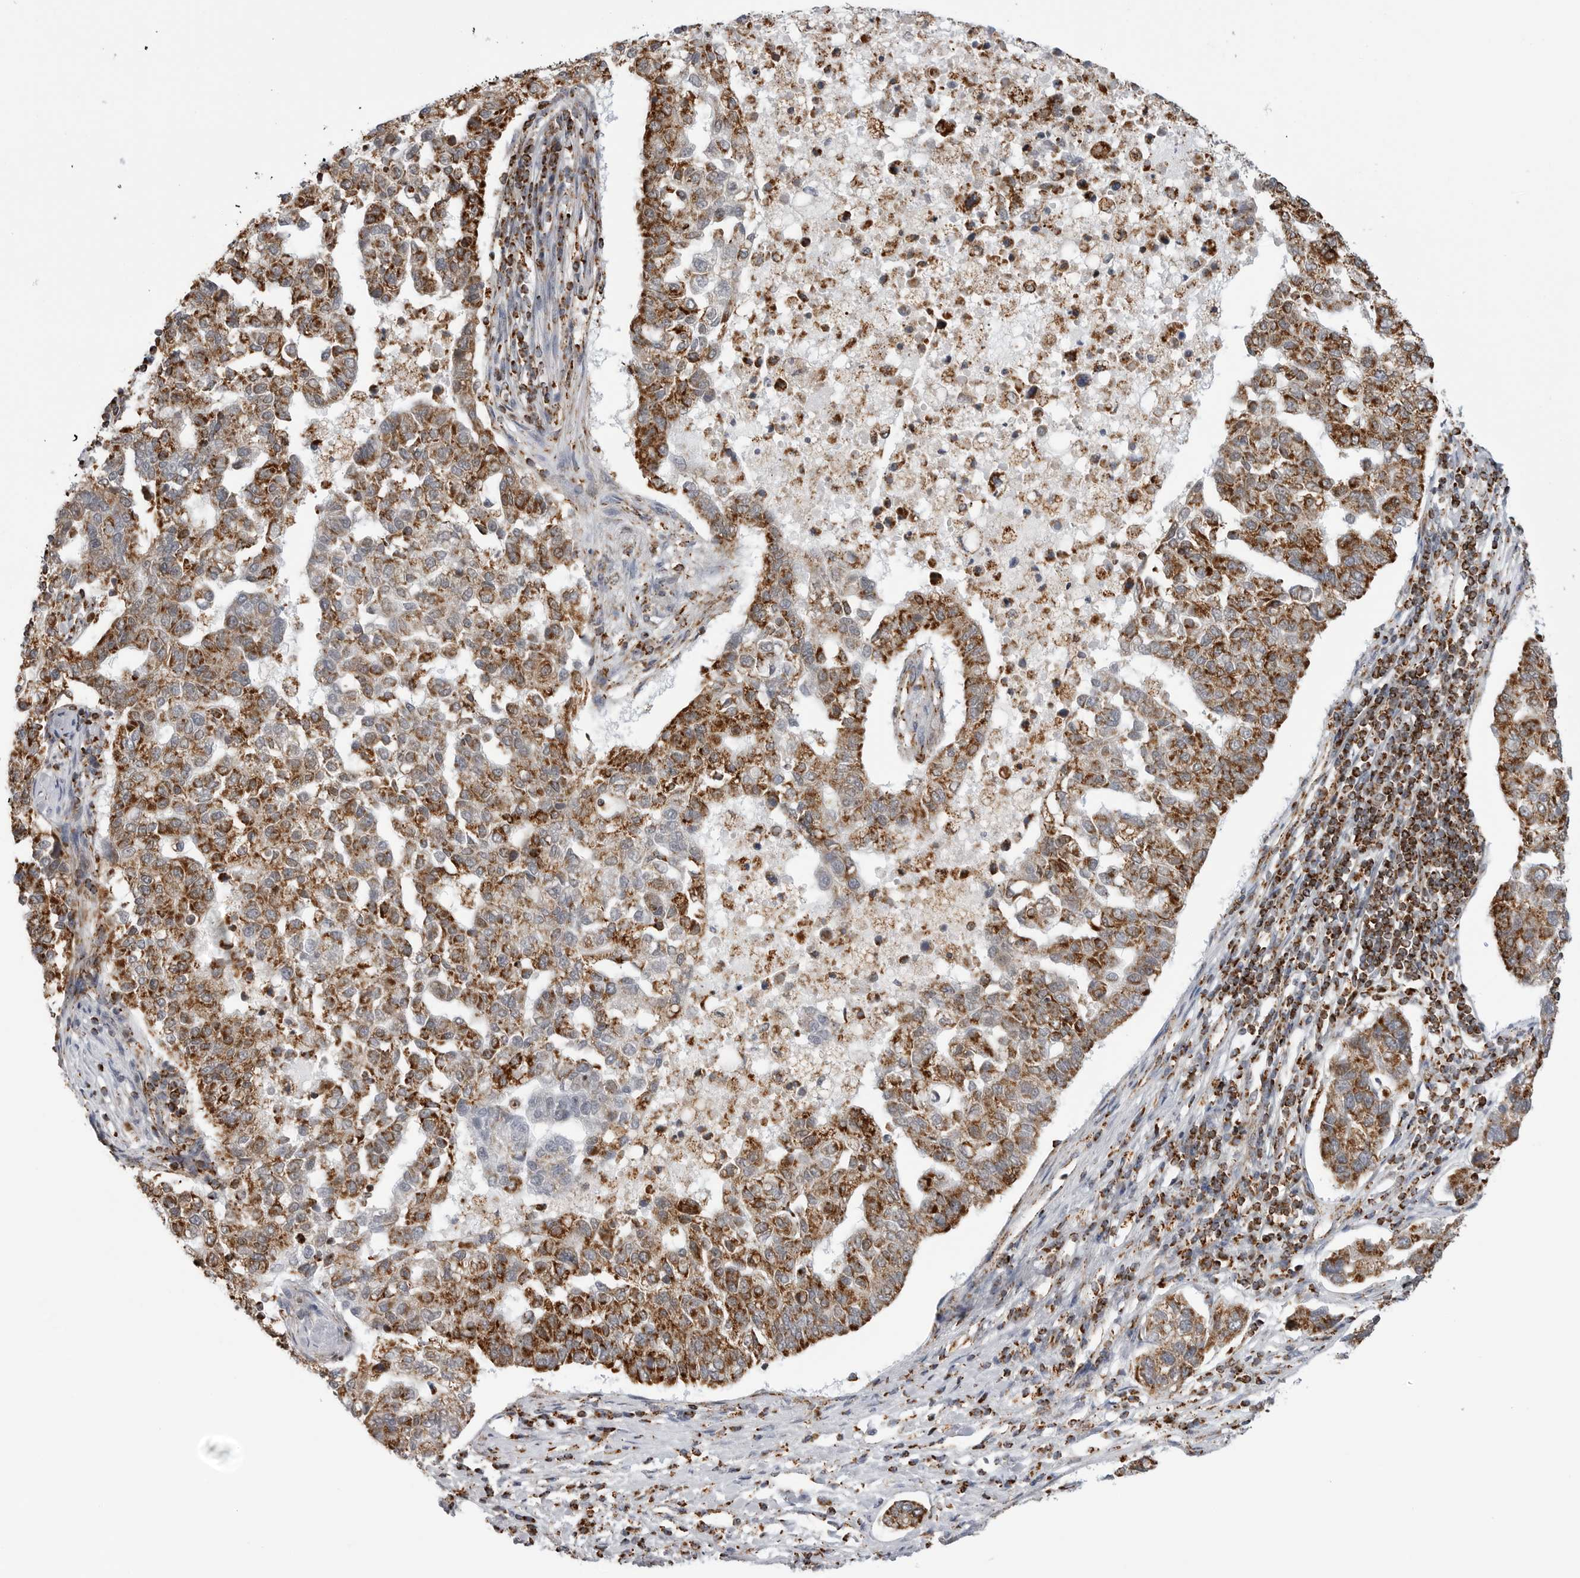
{"staining": {"intensity": "strong", "quantity": ">75%", "location": "cytoplasmic/membranous"}, "tissue": "pancreatic cancer", "cell_type": "Tumor cells", "image_type": "cancer", "snomed": [{"axis": "morphology", "description": "Adenocarcinoma, NOS"}, {"axis": "topography", "description": "Pancreas"}], "caption": "A micrograph of human pancreatic cancer stained for a protein reveals strong cytoplasmic/membranous brown staining in tumor cells.", "gene": "COX5A", "patient": {"sex": "female", "age": 61}}